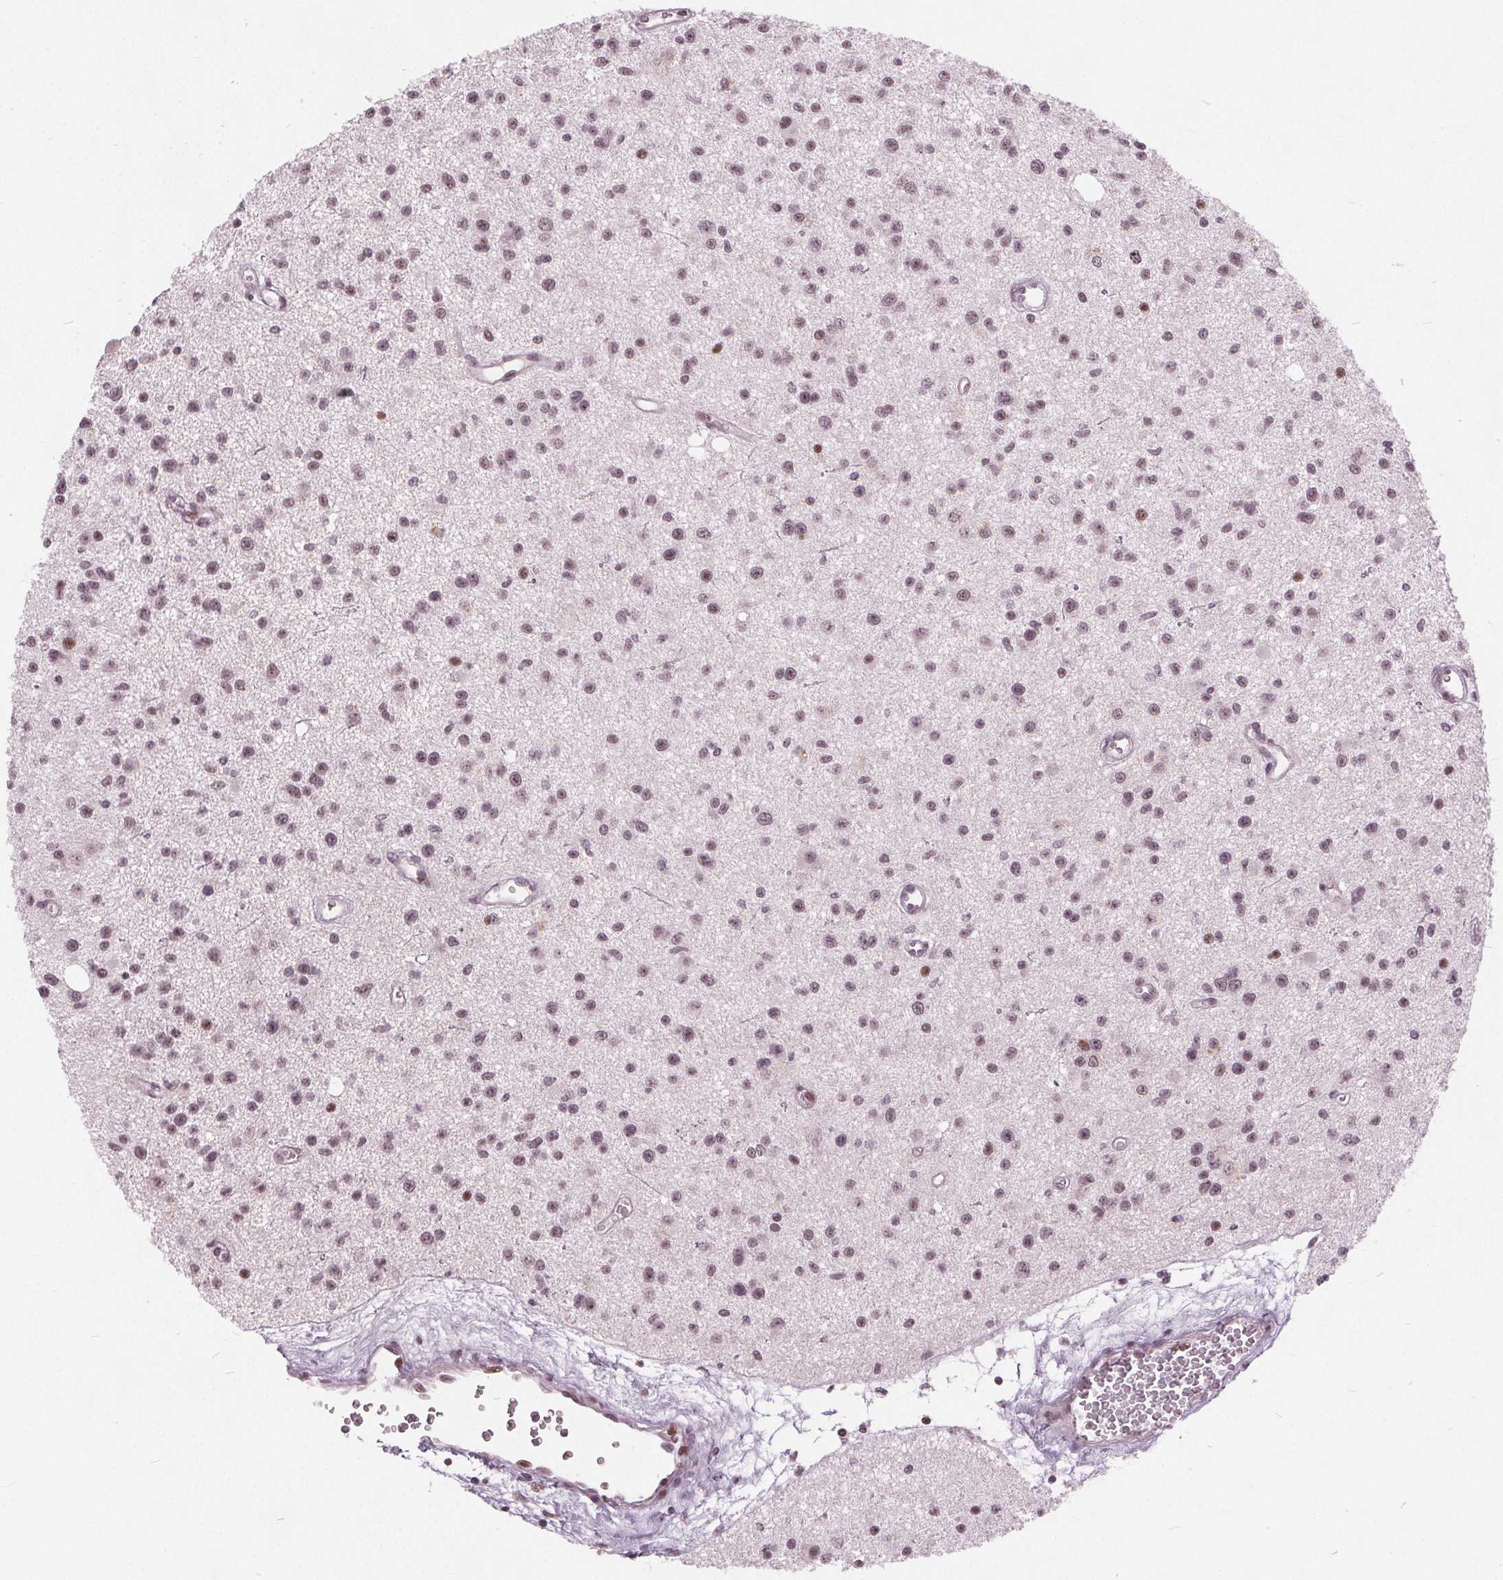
{"staining": {"intensity": "moderate", "quantity": ">75%", "location": "nuclear"}, "tissue": "glioma", "cell_type": "Tumor cells", "image_type": "cancer", "snomed": [{"axis": "morphology", "description": "Glioma, malignant, Low grade"}, {"axis": "topography", "description": "Brain"}], "caption": "Brown immunohistochemical staining in human glioma exhibits moderate nuclear positivity in approximately >75% of tumor cells.", "gene": "TTC34", "patient": {"sex": "male", "age": 43}}